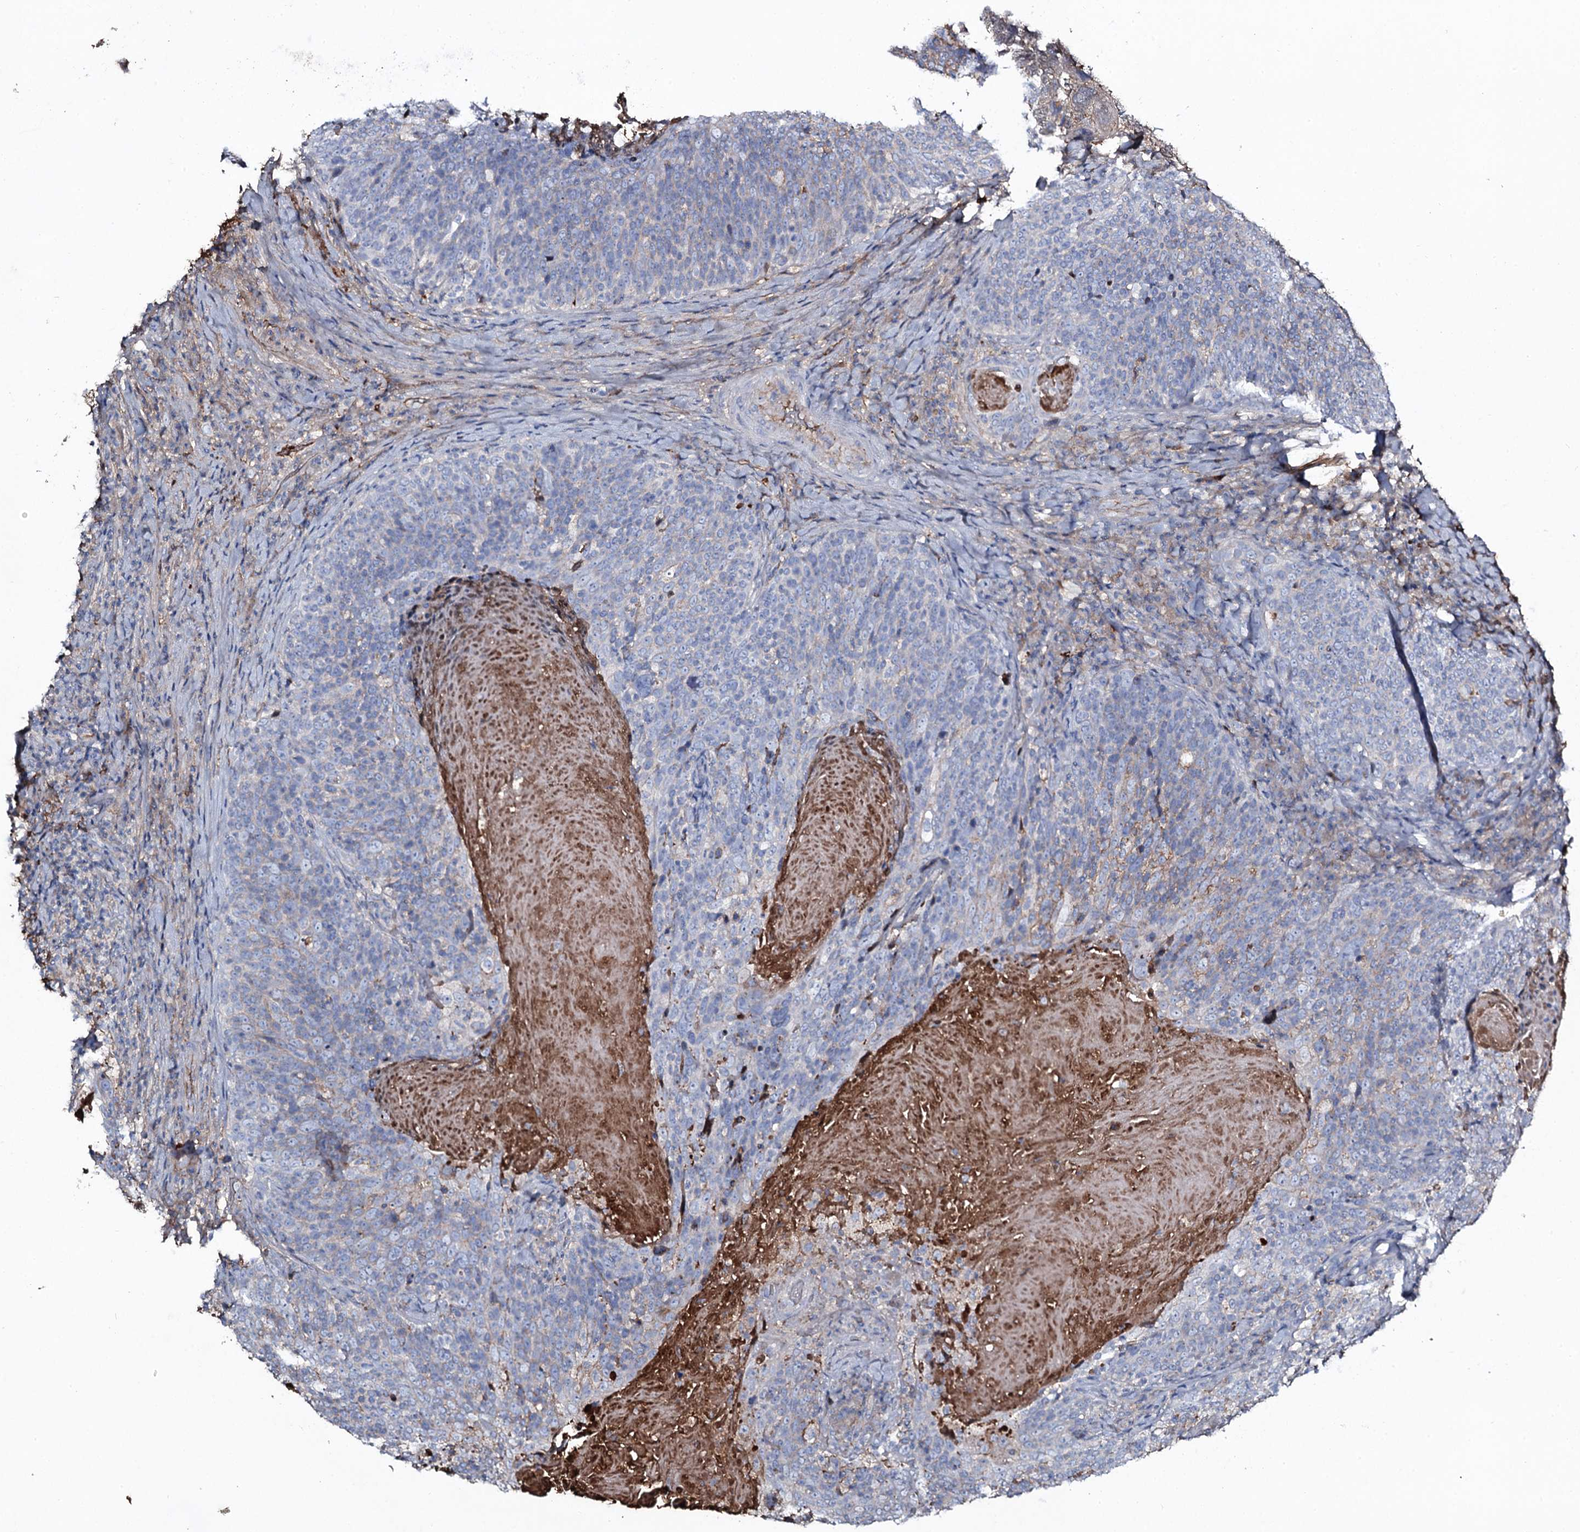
{"staining": {"intensity": "negative", "quantity": "none", "location": "none"}, "tissue": "head and neck cancer", "cell_type": "Tumor cells", "image_type": "cancer", "snomed": [{"axis": "morphology", "description": "Squamous cell carcinoma, NOS"}, {"axis": "morphology", "description": "Squamous cell carcinoma, metastatic, NOS"}, {"axis": "topography", "description": "Lymph node"}, {"axis": "topography", "description": "Head-Neck"}], "caption": "IHC micrograph of neoplastic tissue: human head and neck cancer (squamous cell carcinoma) stained with DAB (3,3'-diaminobenzidine) displays no significant protein positivity in tumor cells.", "gene": "EDN1", "patient": {"sex": "male", "age": 62}}